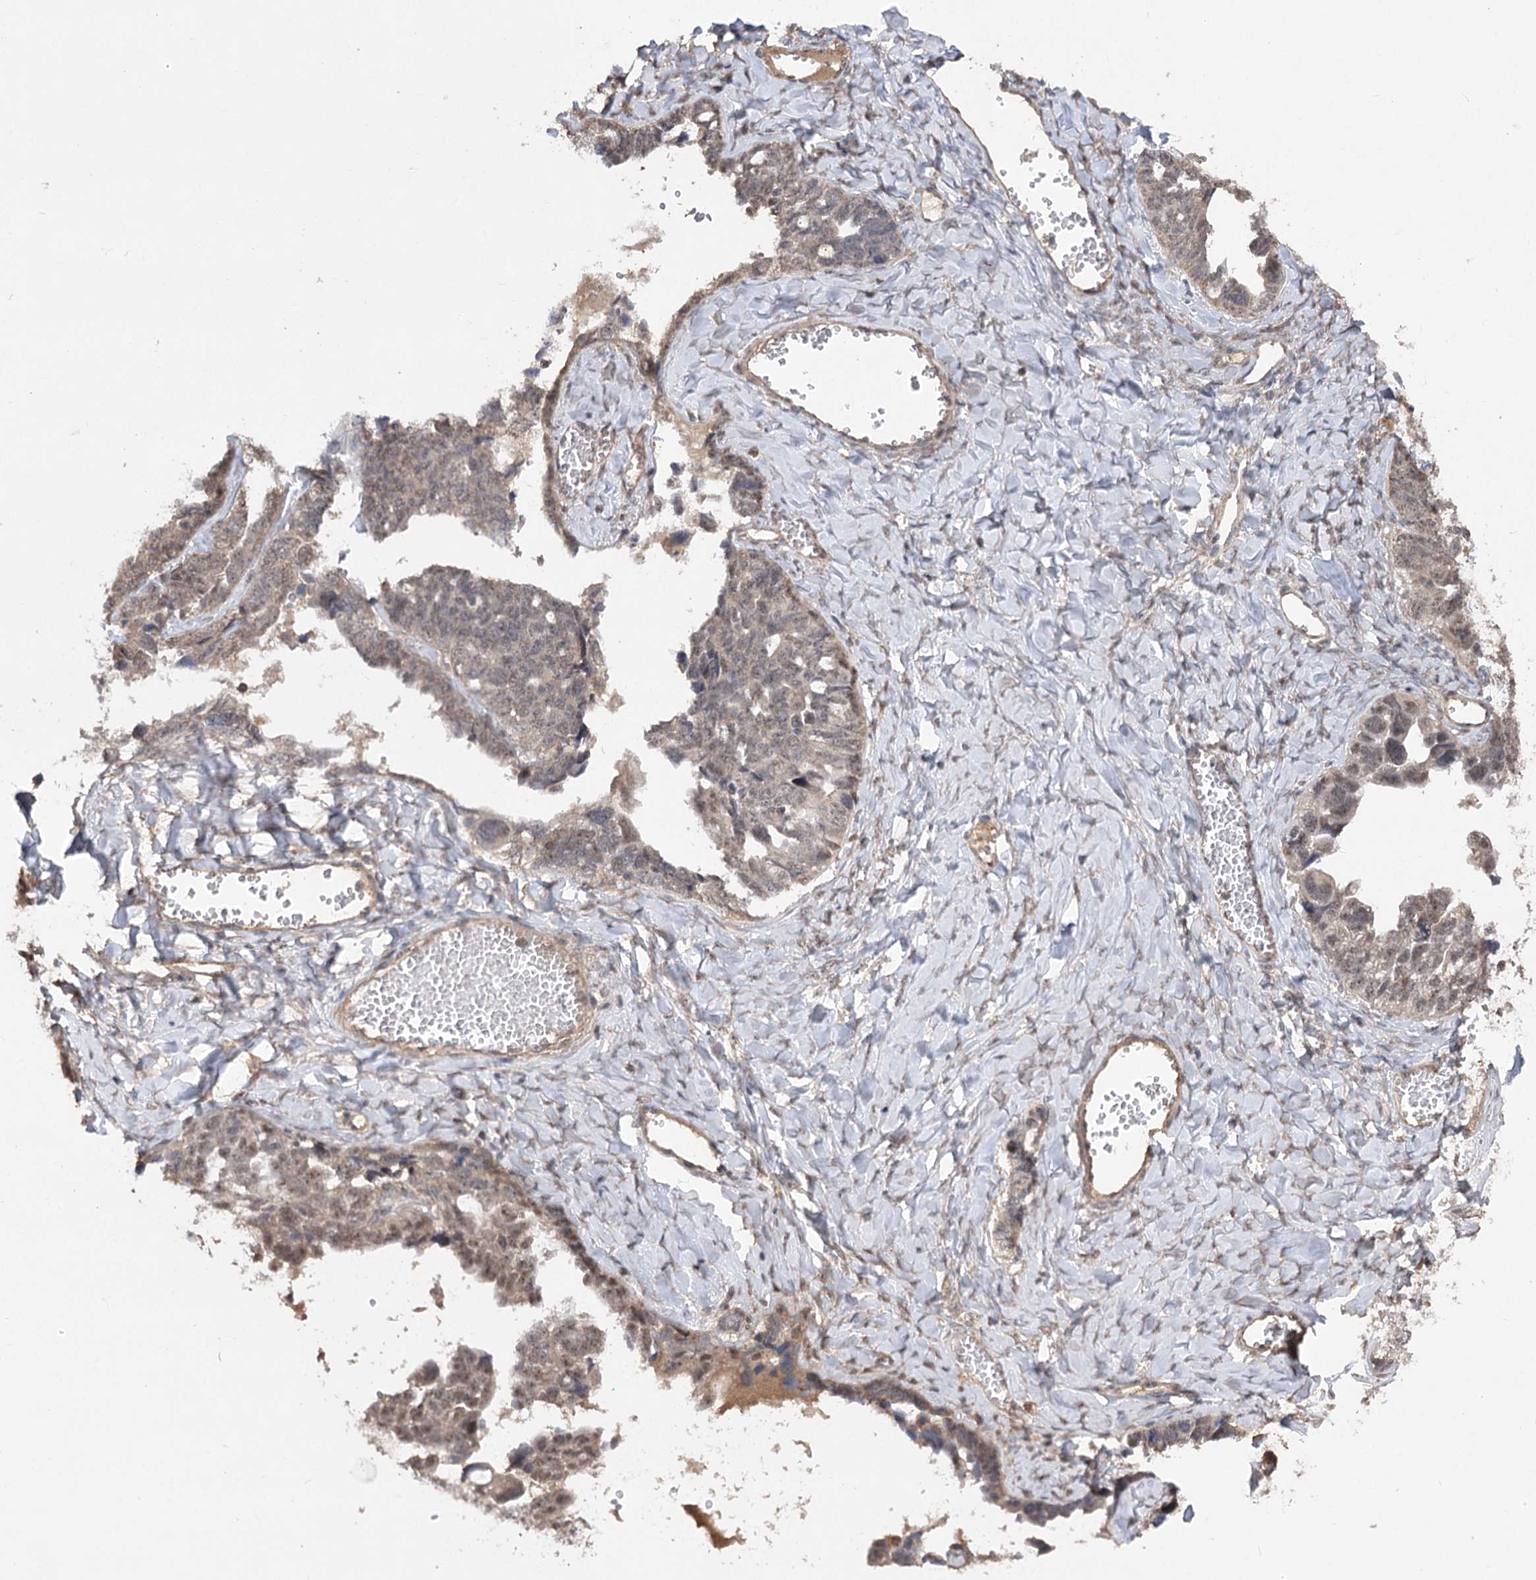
{"staining": {"intensity": "weak", "quantity": ">75%", "location": "cytoplasmic/membranous,nuclear"}, "tissue": "ovarian cancer", "cell_type": "Tumor cells", "image_type": "cancer", "snomed": [{"axis": "morphology", "description": "Cystadenocarcinoma, serous, NOS"}, {"axis": "topography", "description": "Ovary"}], "caption": "Human serous cystadenocarcinoma (ovarian) stained for a protein (brown) reveals weak cytoplasmic/membranous and nuclear positive positivity in approximately >75% of tumor cells.", "gene": "TENM2", "patient": {"sex": "female", "age": 79}}